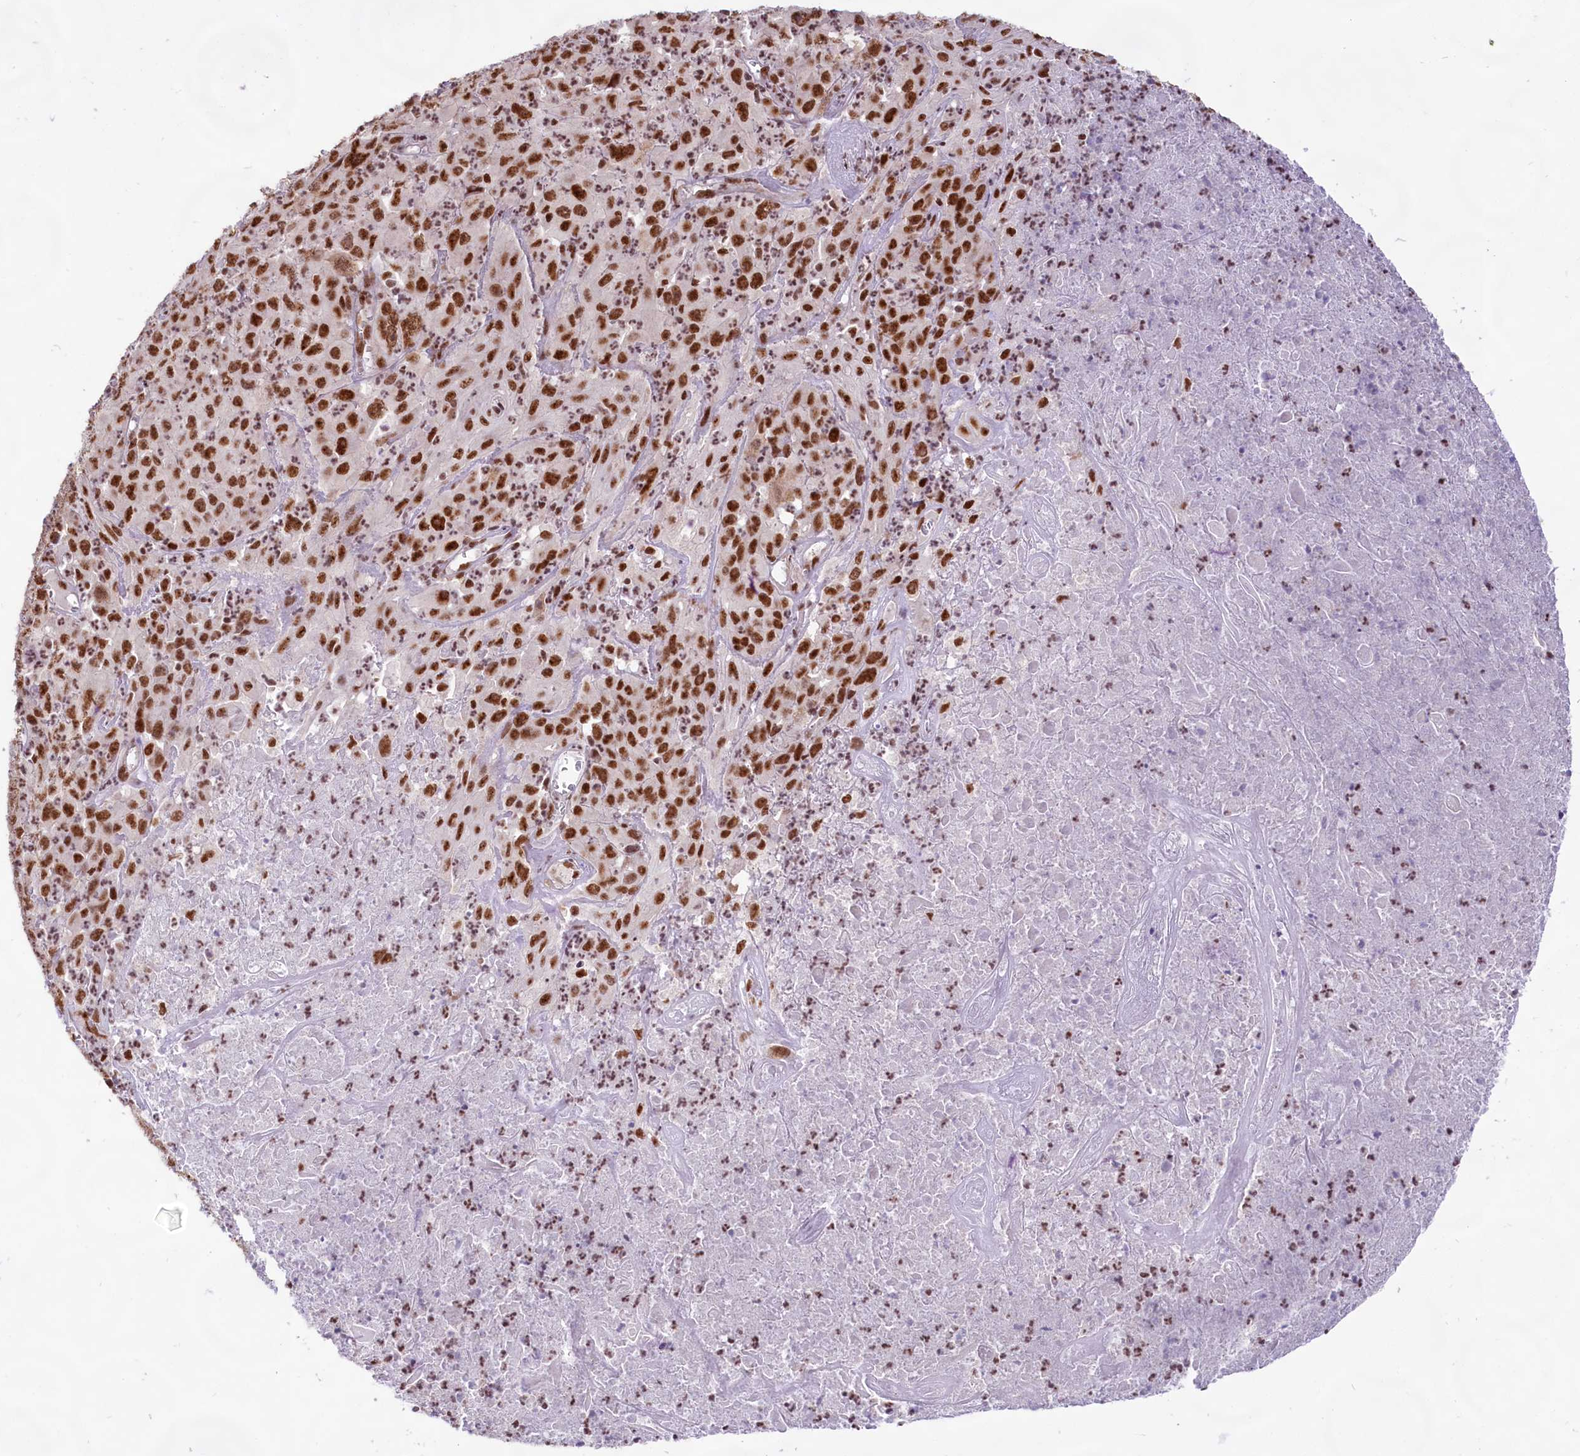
{"staining": {"intensity": "strong", "quantity": ">75%", "location": "nuclear"}, "tissue": "melanoma", "cell_type": "Tumor cells", "image_type": "cancer", "snomed": [{"axis": "morphology", "description": "Malignant melanoma, Metastatic site"}, {"axis": "topography", "description": "Brain"}], "caption": "Strong nuclear protein expression is present in about >75% of tumor cells in melanoma. (DAB IHC with brightfield microscopy, high magnification).", "gene": "HIRA", "patient": {"sex": "female", "age": 53}}